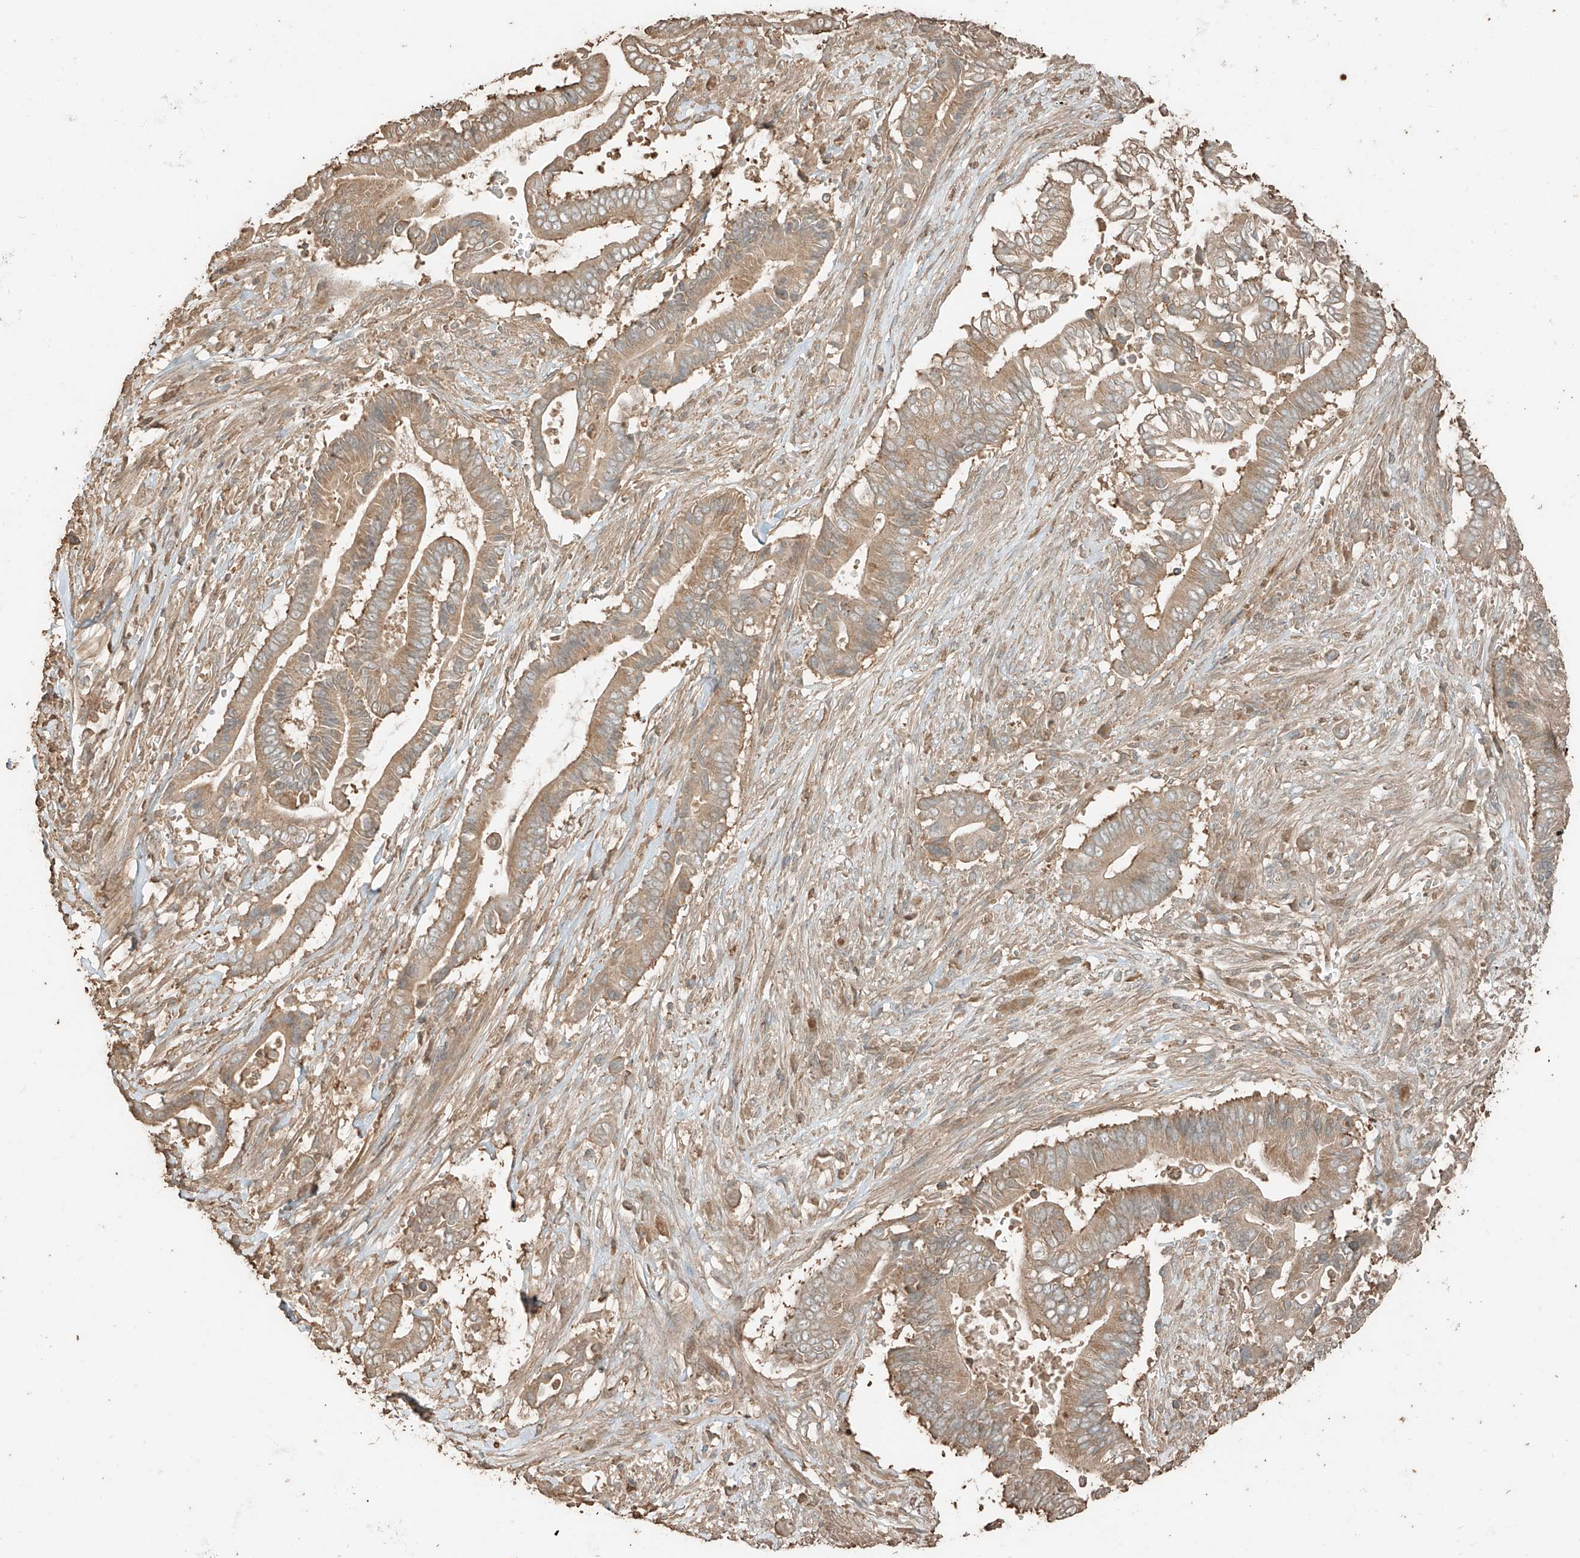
{"staining": {"intensity": "moderate", "quantity": ">75%", "location": "cytoplasmic/membranous"}, "tissue": "pancreatic cancer", "cell_type": "Tumor cells", "image_type": "cancer", "snomed": [{"axis": "morphology", "description": "Adenocarcinoma, NOS"}, {"axis": "topography", "description": "Pancreas"}], "caption": "There is medium levels of moderate cytoplasmic/membranous expression in tumor cells of adenocarcinoma (pancreatic), as demonstrated by immunohistochemical staining (brown color).", "gene": "RFTN2", "patient": {"sex": "male", "age": 68}}